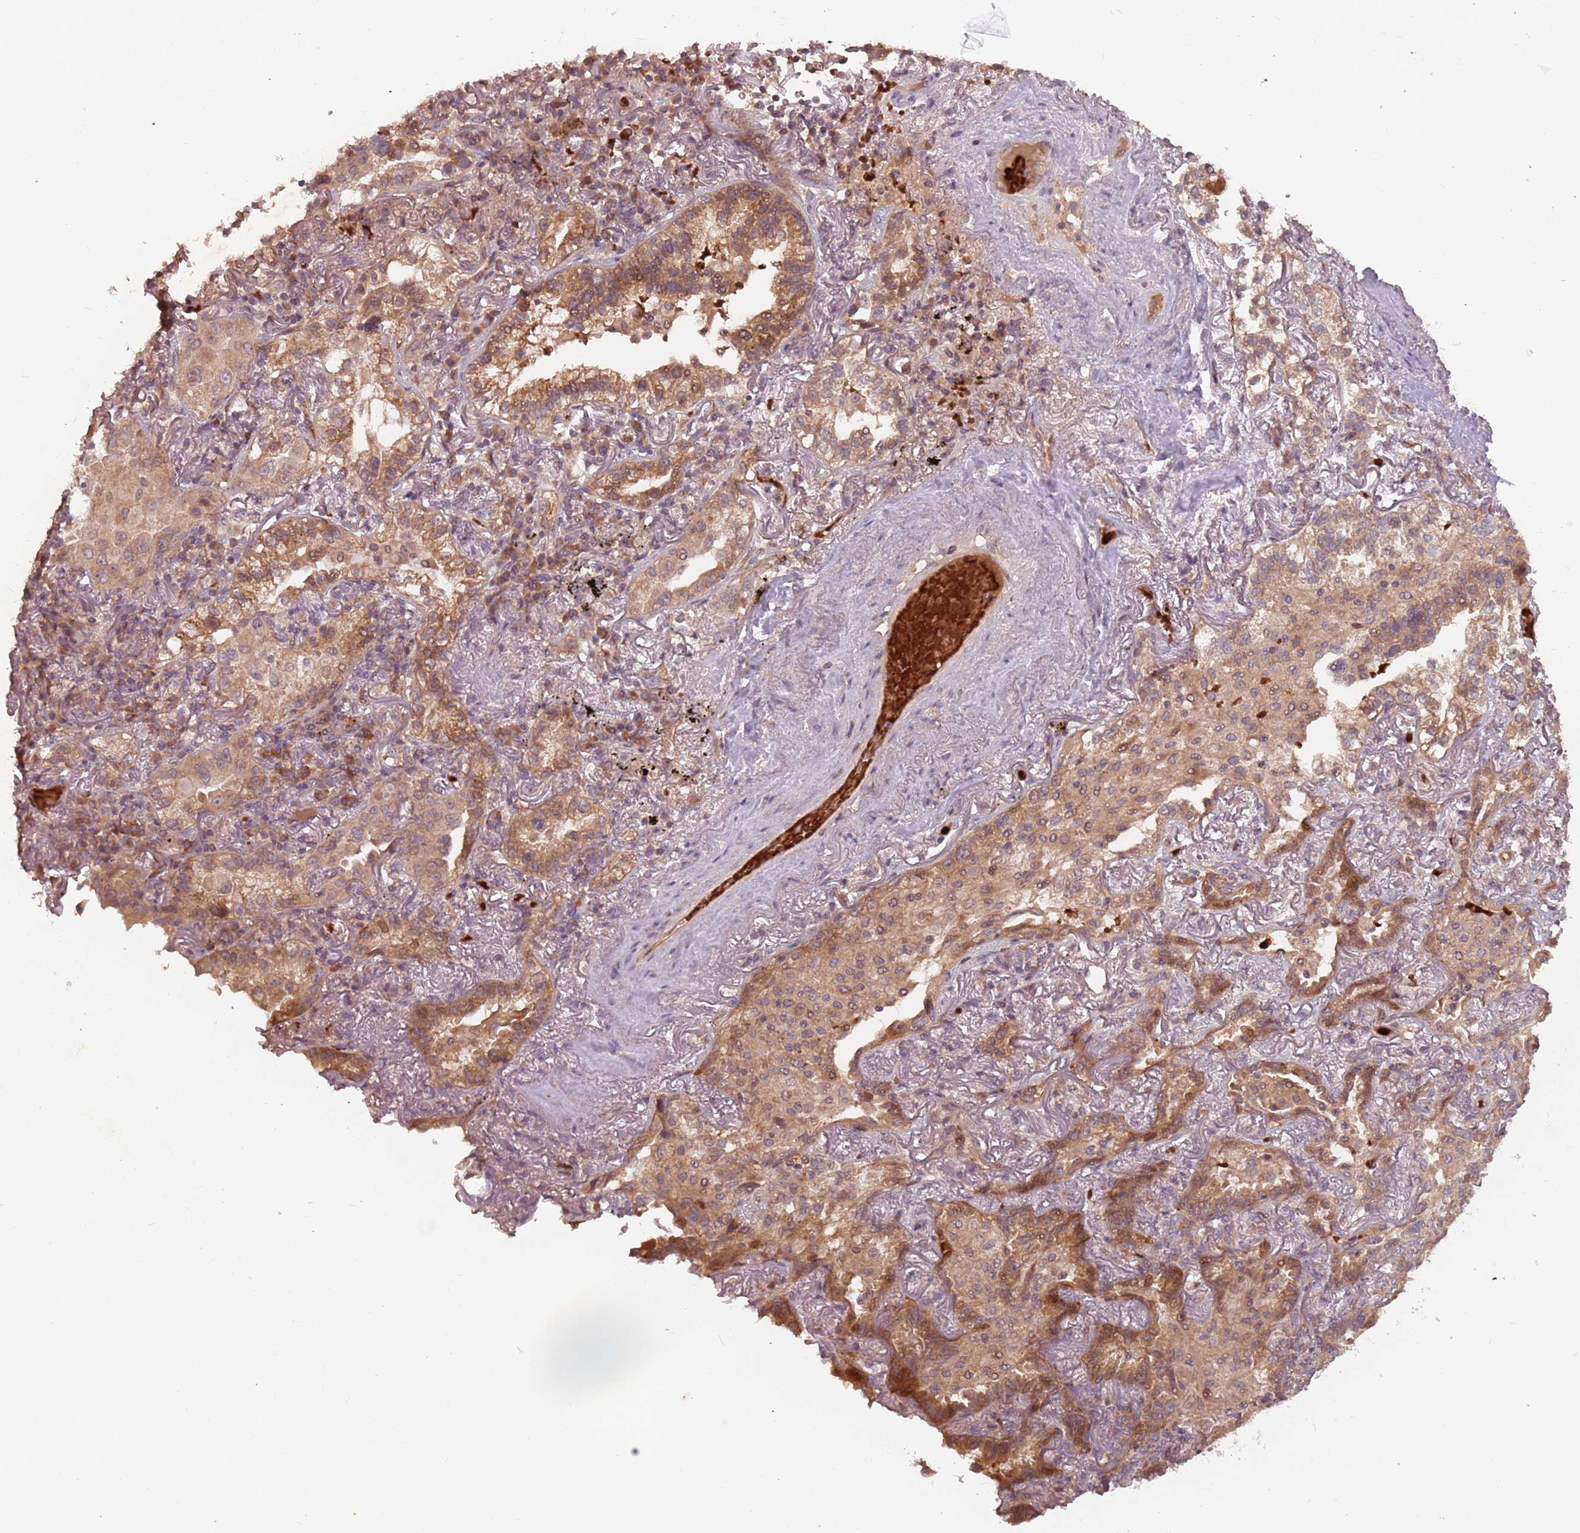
{"staining": {"intensity": "moderate", "quantity": ">75%", "location": "cytoplasmic/membranous,nuclear"}, "tissue": "lung cancer", "cell_type": "Tumor cells", "image_type": "cancer", "snomed": [{"axis": "morphology", "description": "Adenocarcinoma, NOS"}, {"axis": "topography", "description": "Lung"}], "caption": "Lung cancer stained for a protein reveals moderate cytoplasmic/membranous and nuclear positivity in tumor cells.", "gene": "GPR180", "patient": {"sex": "female", "age": 69}}